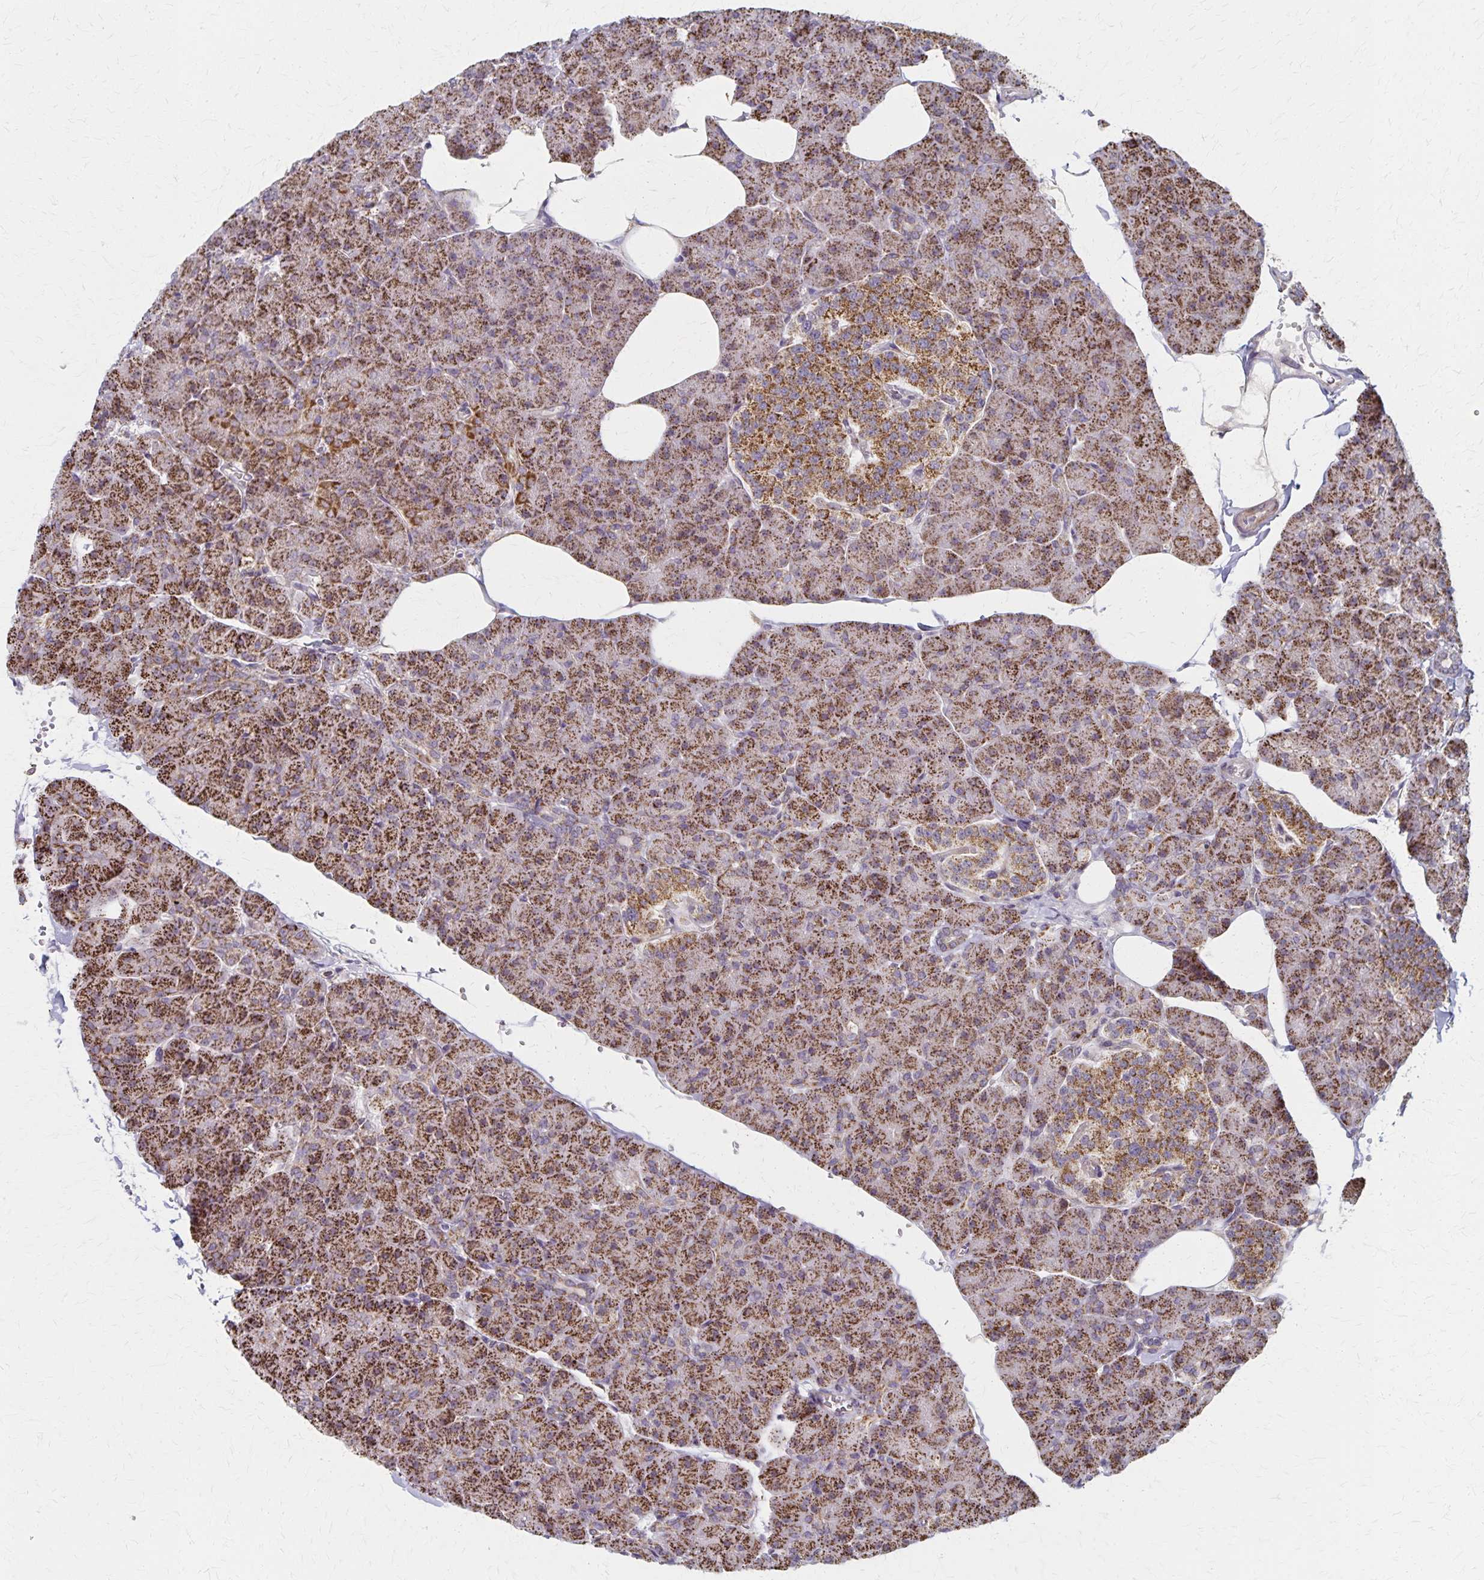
{"staining": {"intensity": "strong", "quantity": ">75%", "location": "cytoplasmic/membranous"}, "tissue": "pancreas", "cell_type": "Exocrine glandular cells", "image_type": "normal", "snomed": [{"axis": "morphology", "description": "Normal tissue, NOS"}, {"axis": "topography", "description": "Pancreas"}], "caption": "Strong cytoplasmic/membranous positivity for a protein is identified in approximately >75% of exocrine glandular cells of unremarkable pancreas using IHC.", "gene": "DYRK4", "patient": {"sex": "male", "age": 35}}